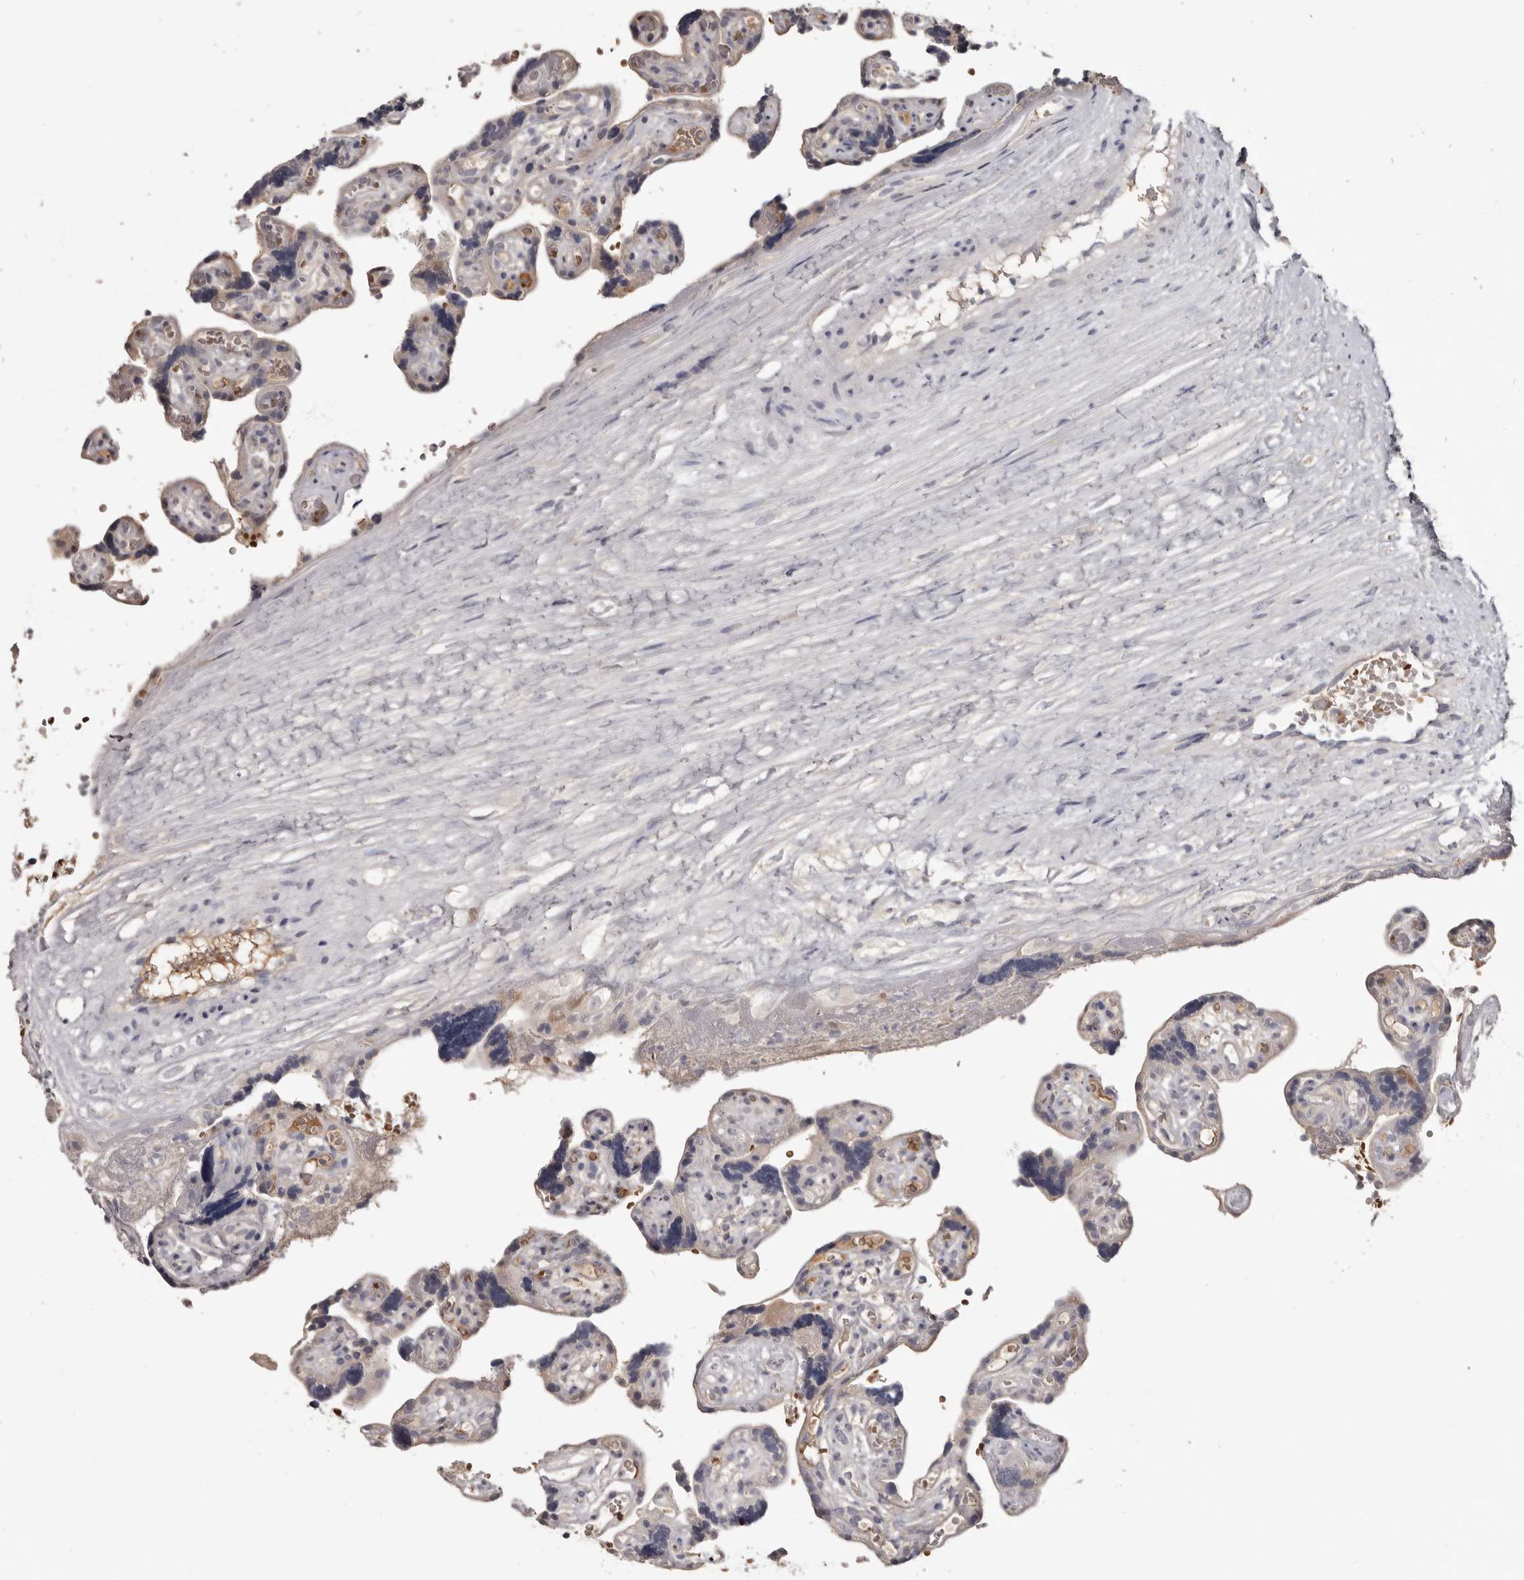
{"staining": {"intensity": "moderate", "quantity": ">75%", "location": "cytoplasmic/membranous"}, "tissue": "placenta", "cell_type": "Decidual cells", "image_type": "normal", "snomed": [{"axis": "morphology", "description": "Normal tissue, NOS"}, {"axis": "topography", "description": "Placenta"}], "caption": "Protein expression analysis of normal human placenta reveals moderate cytoplasmic/membranous positivity in about >75% of decidual cells. Ihc stains the protein in brown and the nuclei are stained blue.", "gene": "NENF", "patient": {"sex": "female", "age": 30}}